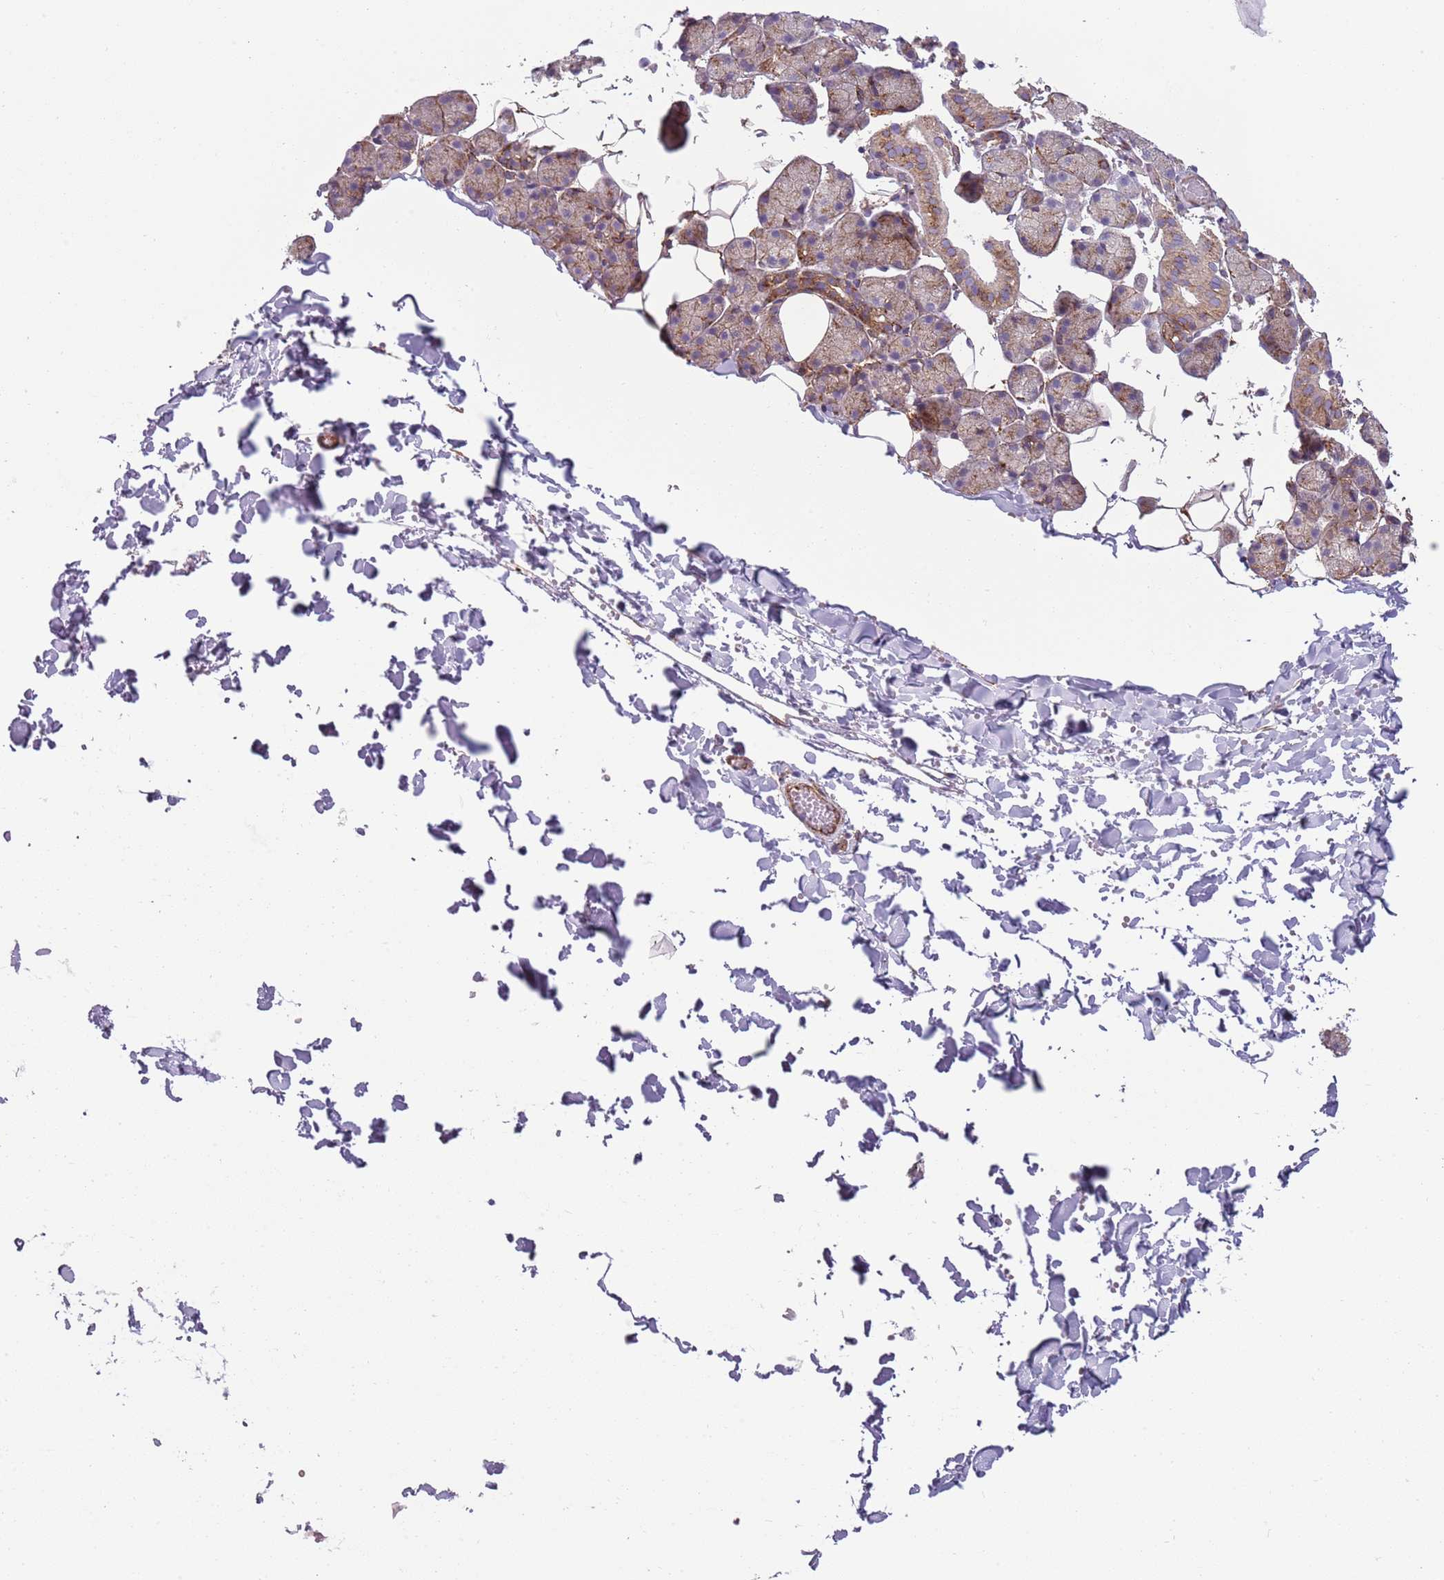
{"staining": {"intensity": "moderate", "quantity": ">75%", "location": "cytoplasmic/membranous"}, "tissue": "salivary gland", "cell_type": "Glandular cells", "image_type": "normal", "snomed": [{"axis": "morphology", "description": "Normal tissue, NOS"}, {"axis": "topography", "description": "Salivary gland"}], "caption": "Immunohistochemical staining of normal human salivary gland exhibits >75% levels of moderate cytoplasmic/membranous protein expression in approximately >75% of glandular cells.", "gene": "SNX1", "patient": {"sex": "female", "age": 33}}